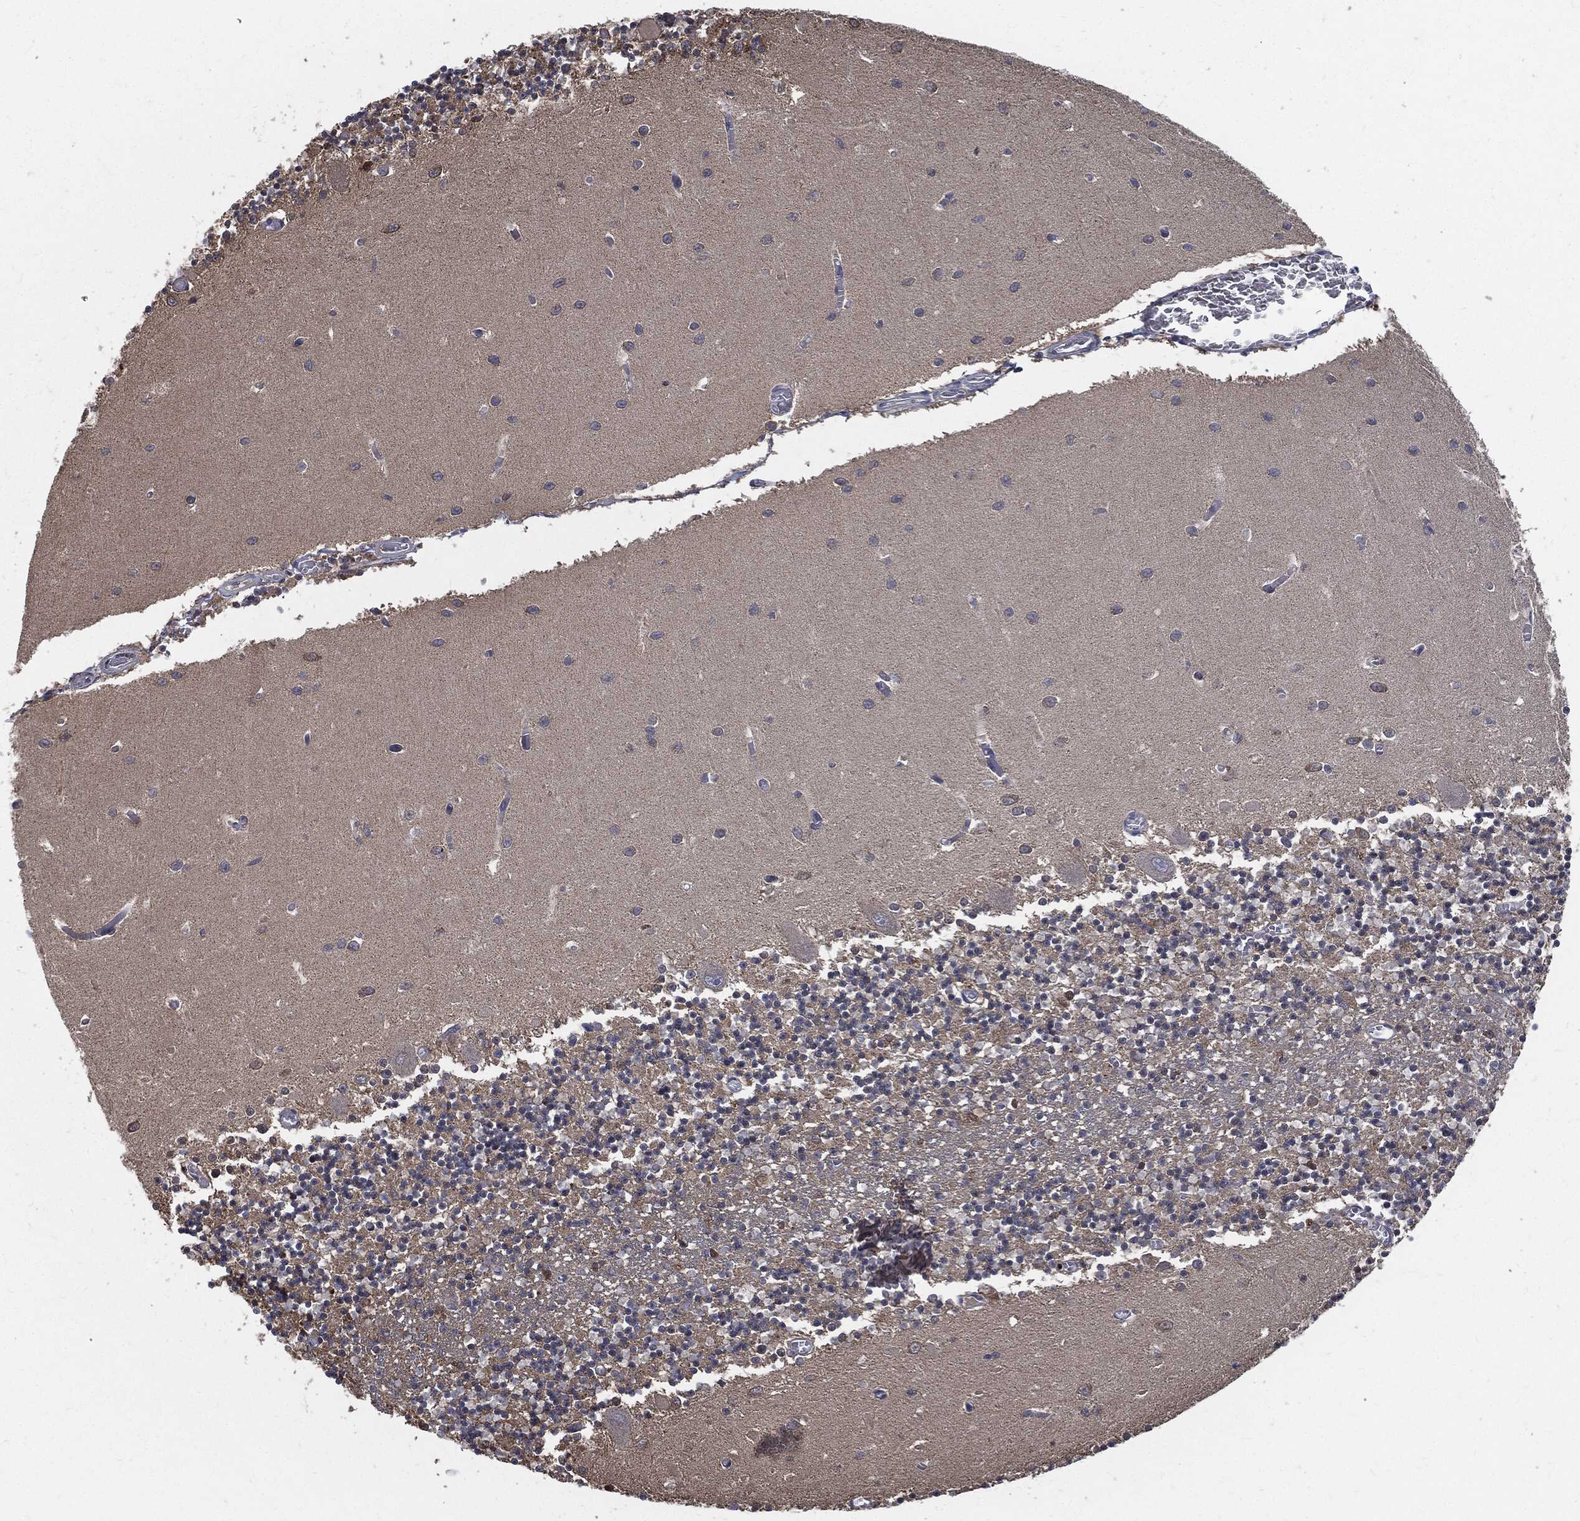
{"staining": {"intensity": "negative", "quantity": "none", "location": "none"}, "tissue": "cerebellum", "cell_type": "Cells in granular layer", "image_type": "normal", "snomed": [{"axis": "morphology", "description": "Normal tissue, NOS"}, {"axis": "topography", "description": "Cerebellum"}], "caption": "IHC image of benign cerebellum stained for a protein (brown), which demonstrates no expression in cells in granular layer.", "gene": "PRDX4", "patient": {"sex": "female", "age": 64}}